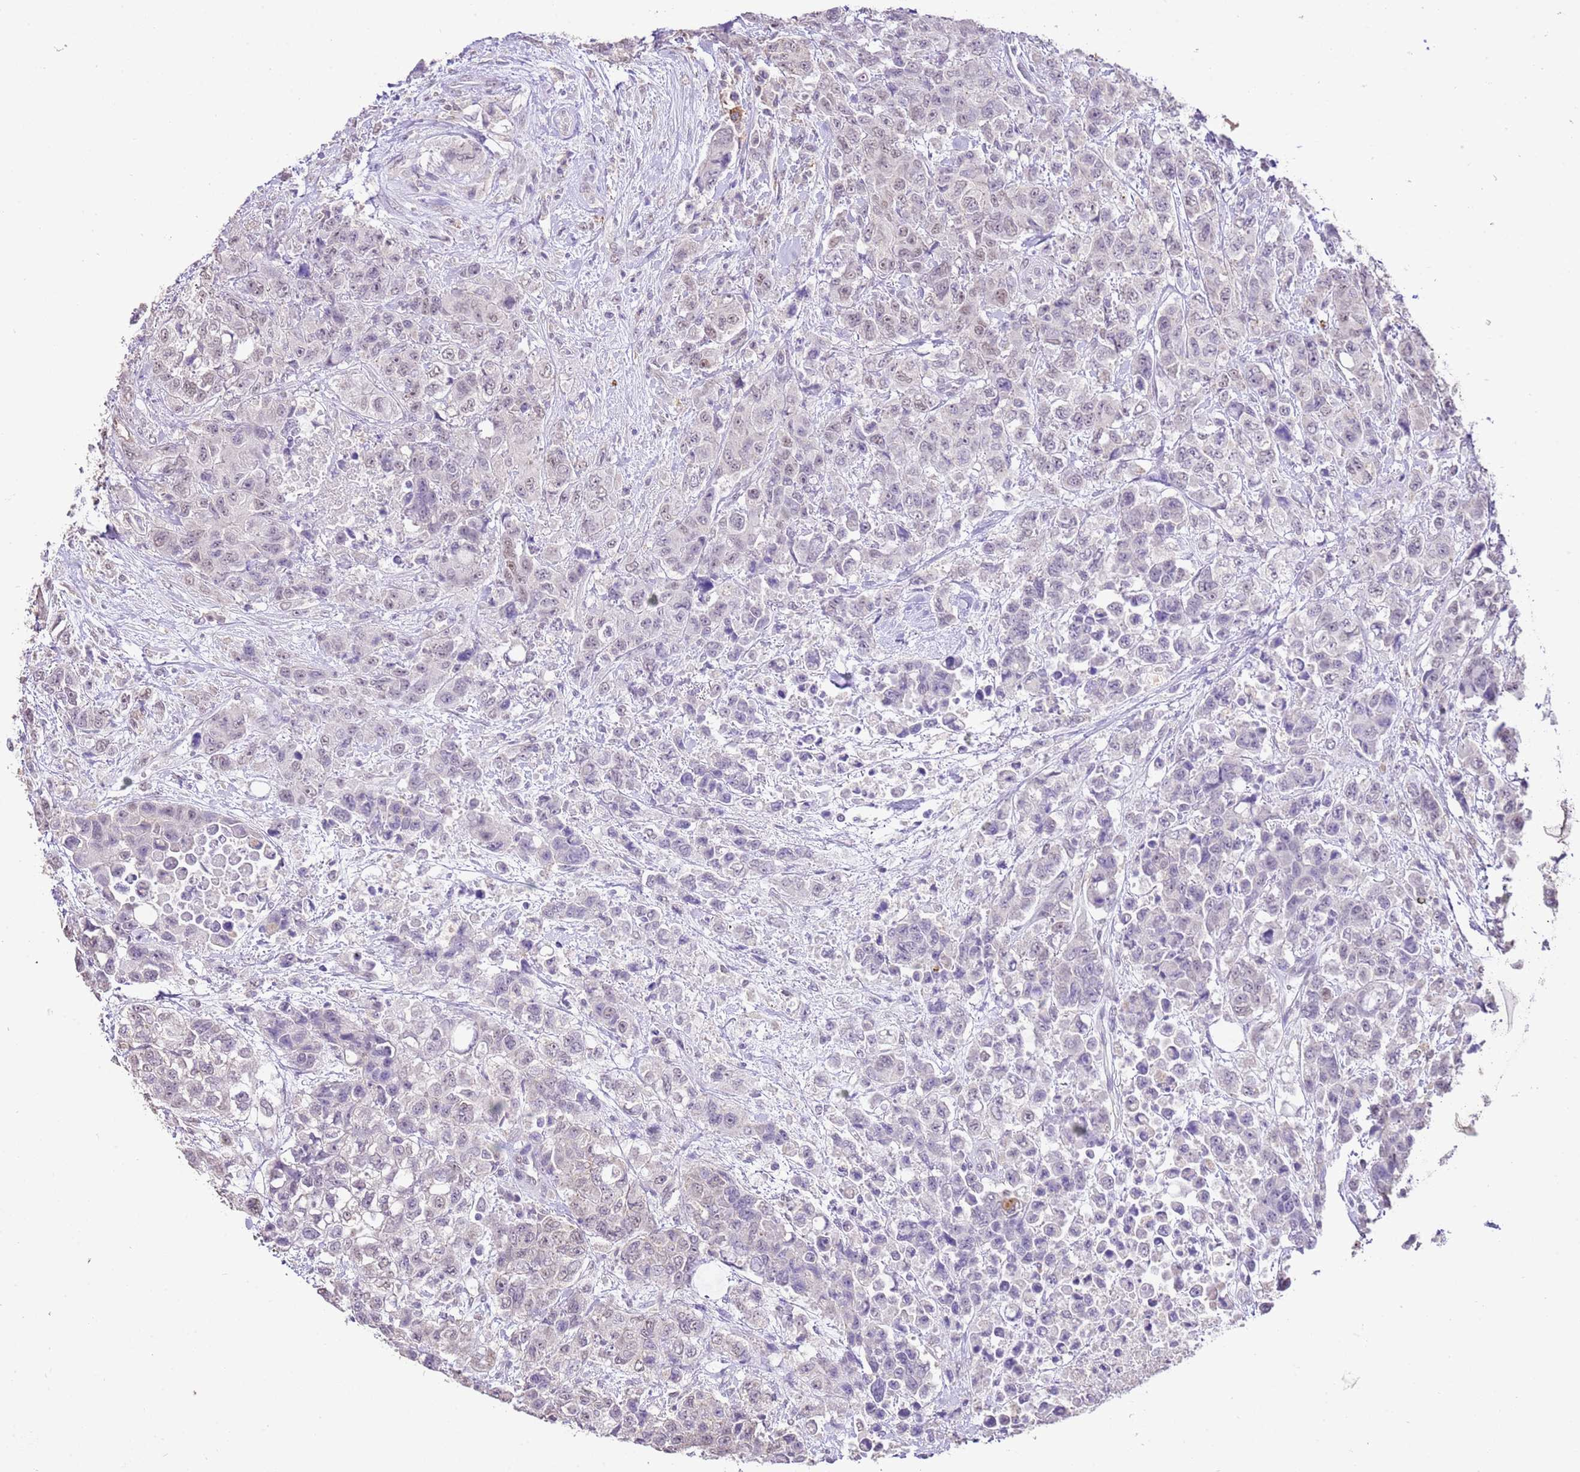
{"staining": {"intensity": "weak", "quantity": "25%-75%", "location": "nuclear"}, "tissue": "urothelial cancer", "cell_type": "Tumor cells", "image_type": "cancer", "snomed": [{"axis": "morphology", "description": "Urothelial carcinoma, High grade"}, {"axis": "topography", "description": "Urinary bladder"}], "caption": "Human urothelial cancer stained with a brown dye shows weak nuclear positive staining in approximately 25%-75% of tumor cells.", "gene": "IZUMO4", "patient": {"sex": "female", "age": 78}}